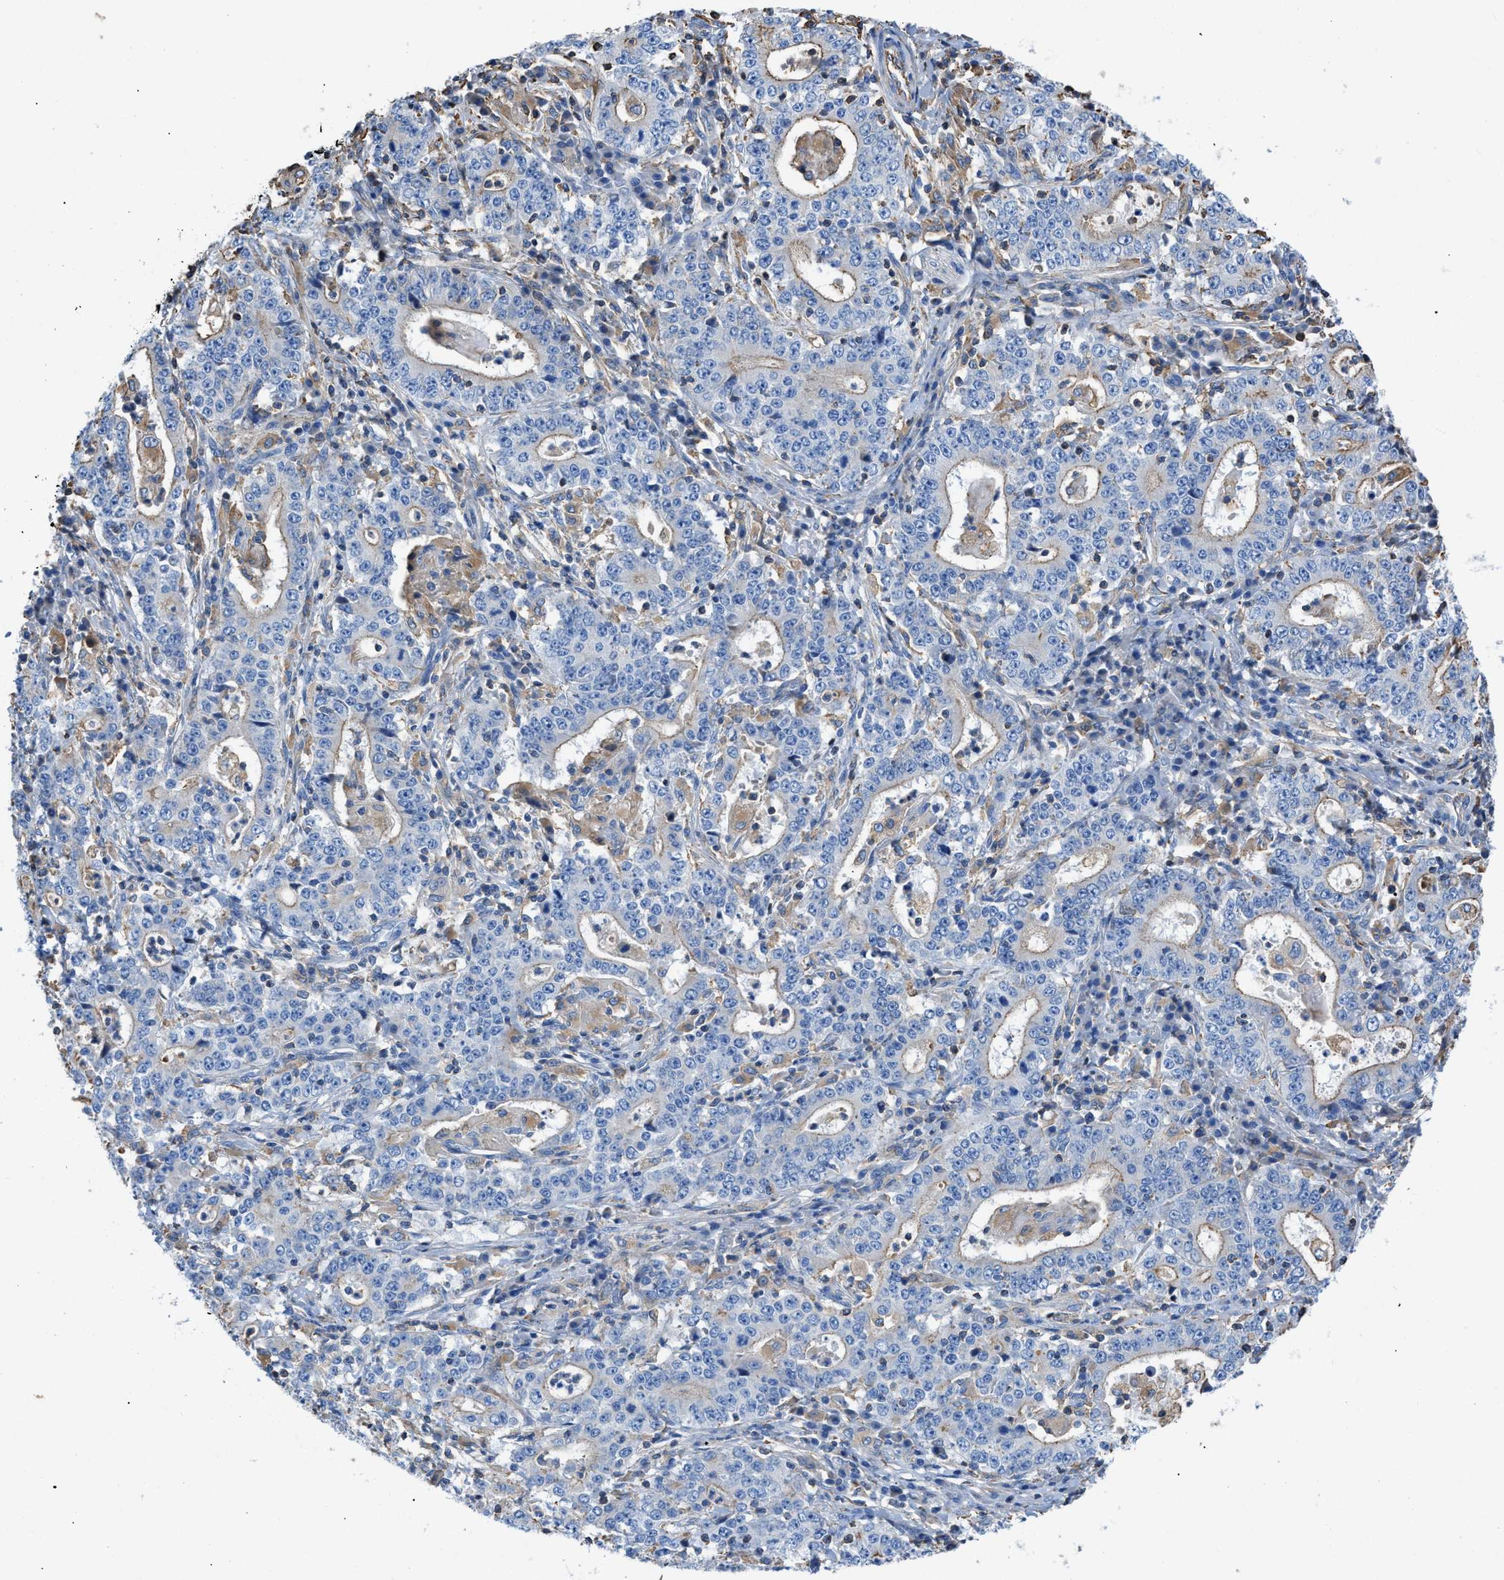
{"staining": {"intensity": "weak", "quantity": "<25%", "location": "cytoplasmic/membranous"}, "tissue": "stomach cancer", "cell_type": "Tumor cells", "image_type": "cancer", "snomed": [{"axis": "morphology", "description": "Normal tissue, NOS"}, {"axis": "morphology", "description": "Adenocarcinoma, NOS"}, {"axis": "topography", "description": "Stomach, upper"}, {"axis": "topography", "description": "Stomach"}], "caption": "The histopathology image shows no staining of tumor cells in stomach adenocarcinoma.", "gene": "ATP6V0D1", "patient": {"sex": "male", "age": 59}}